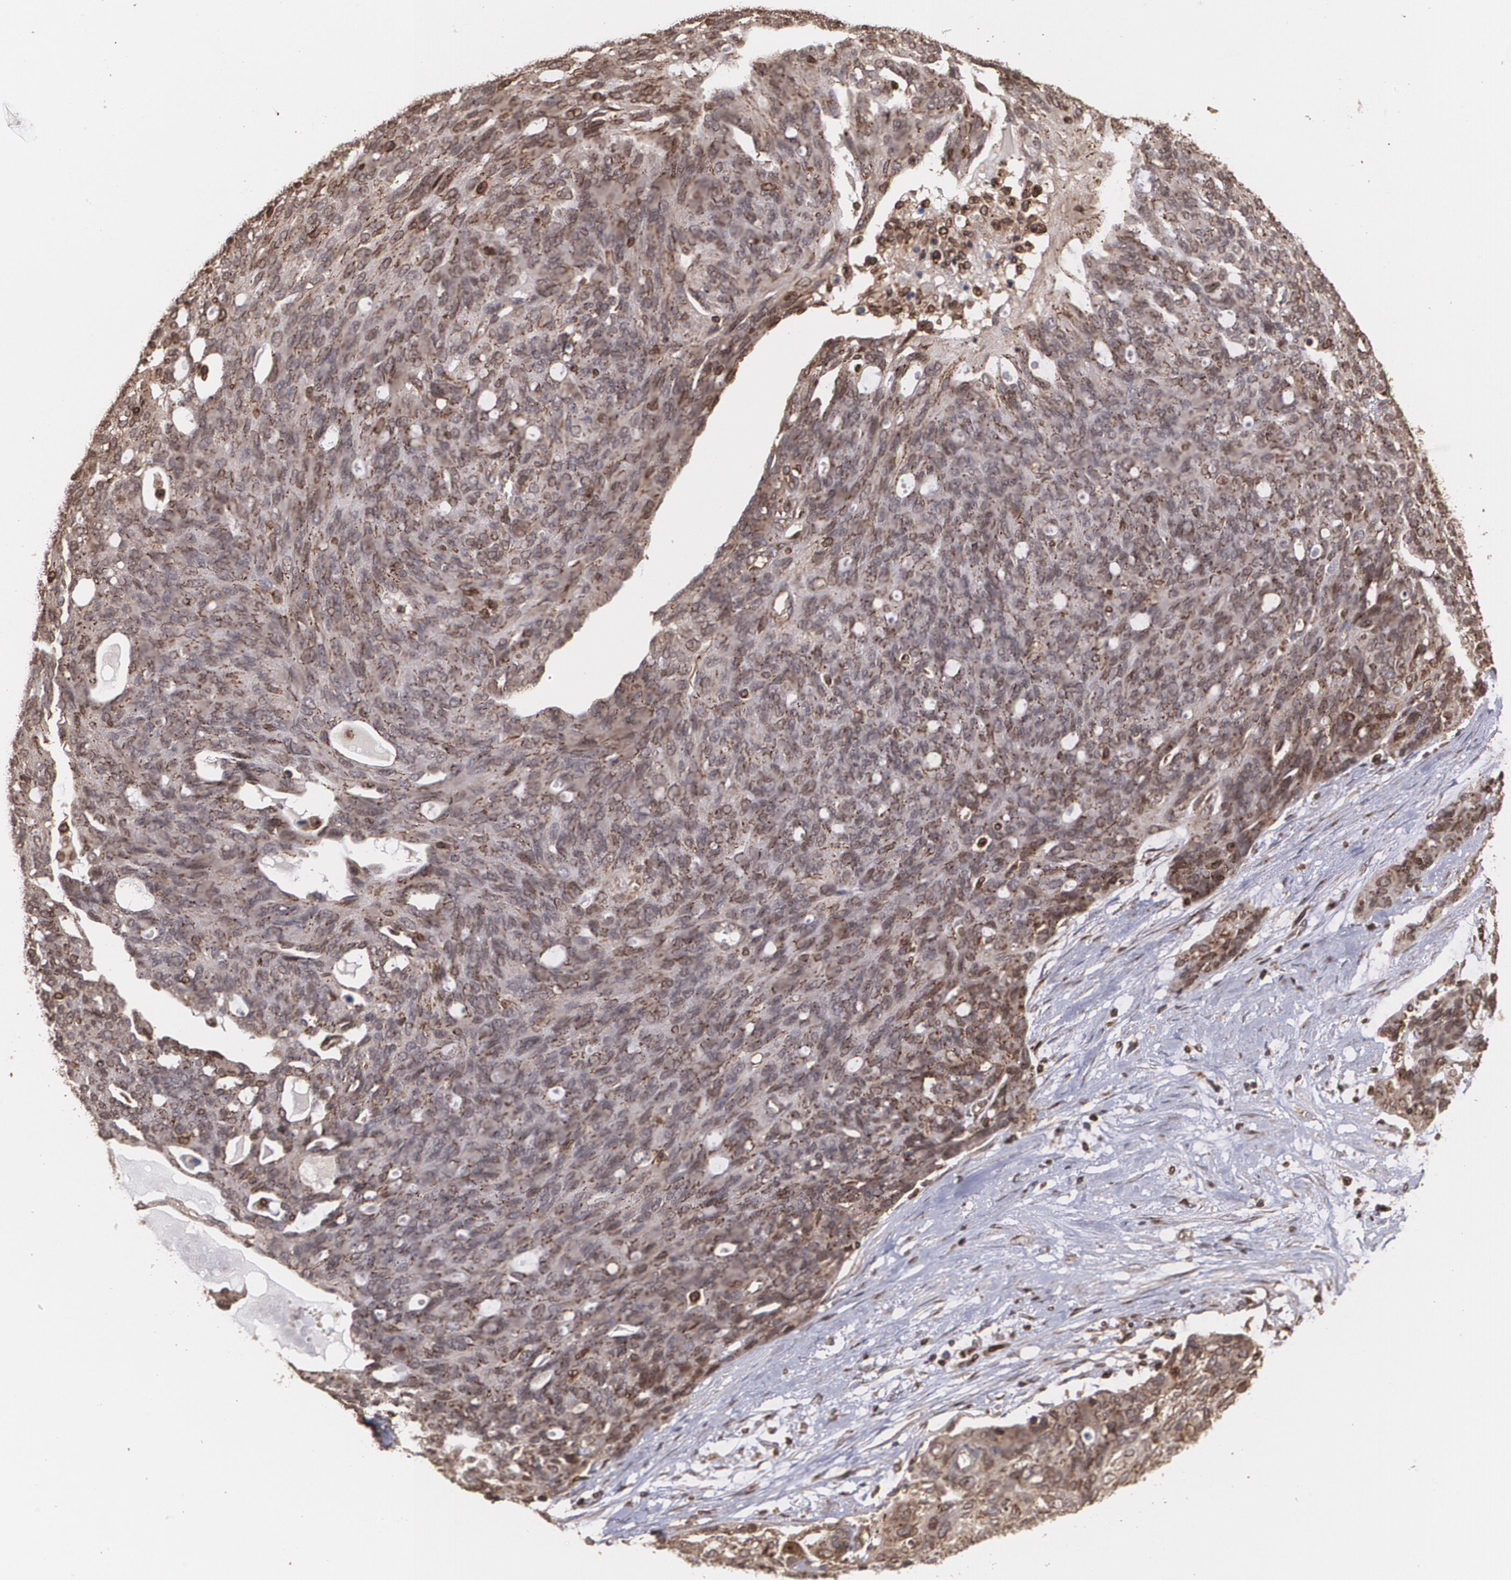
{"staining": {"intensity": "moderate", "quantity": ">75%", "location": "cytoplasmic/membranous"}, "tissue": "ovarian cancer", "cell_type": "Tumor cells", "image_type": "cancer", "snomed": [{"axis": "morphology", "description": "Carcinoma, endometroid"}, {"axis": "topography", "description": "Ovary"}], "caption": "High-magnification brightfield microscopy of ovarian endometroid carcinoma stained with DAB (brown) and counterstained with hematoxylin (blue). tumor cells exhibit moderate cytoplasmic/membranous staining is appreciated in approximately>75% of cells.", "gene": "TRIP11", "patient": {"sex": "female", "age": 60}}